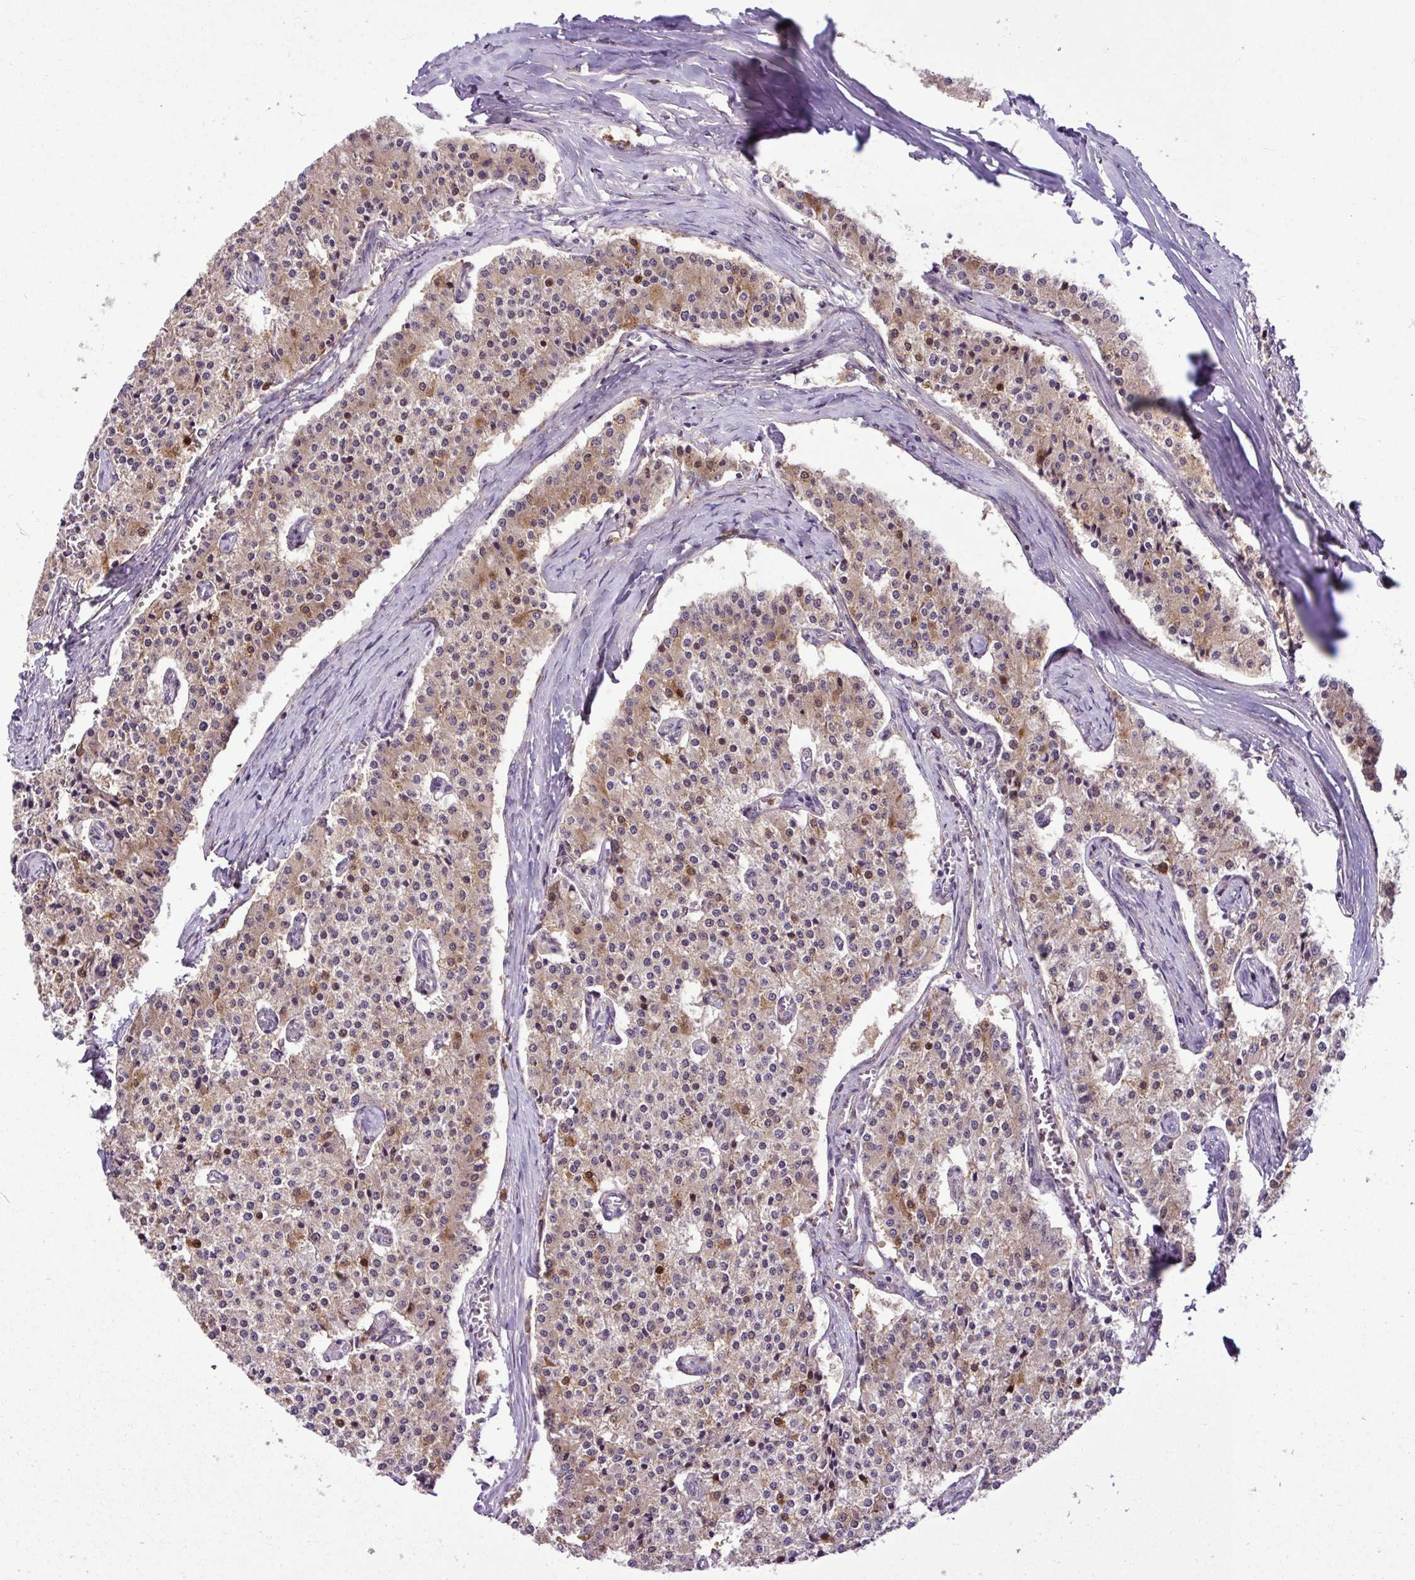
{"staining": {"intensity": "weak", "quantity": ">75%", "location": "cytoplasmic/membranous"}, "tissue": "carcinoid", "cell_type": "Tumor cells", "image_type": "cancer", "snomed": [{"axis": "morphology", "description": "Carcinoid, malignant, NOS"}, {"axis": "topography", "description": "Colon"}], "caption": "Immunohistochemical staining of carcinoid (malignant) displays low levels of weak cytoplasmic/membranous protein positivity in about >75% of tumor cells.", "gene": "DLGAP4", "patient": {"sex": "female", "age": 52}}